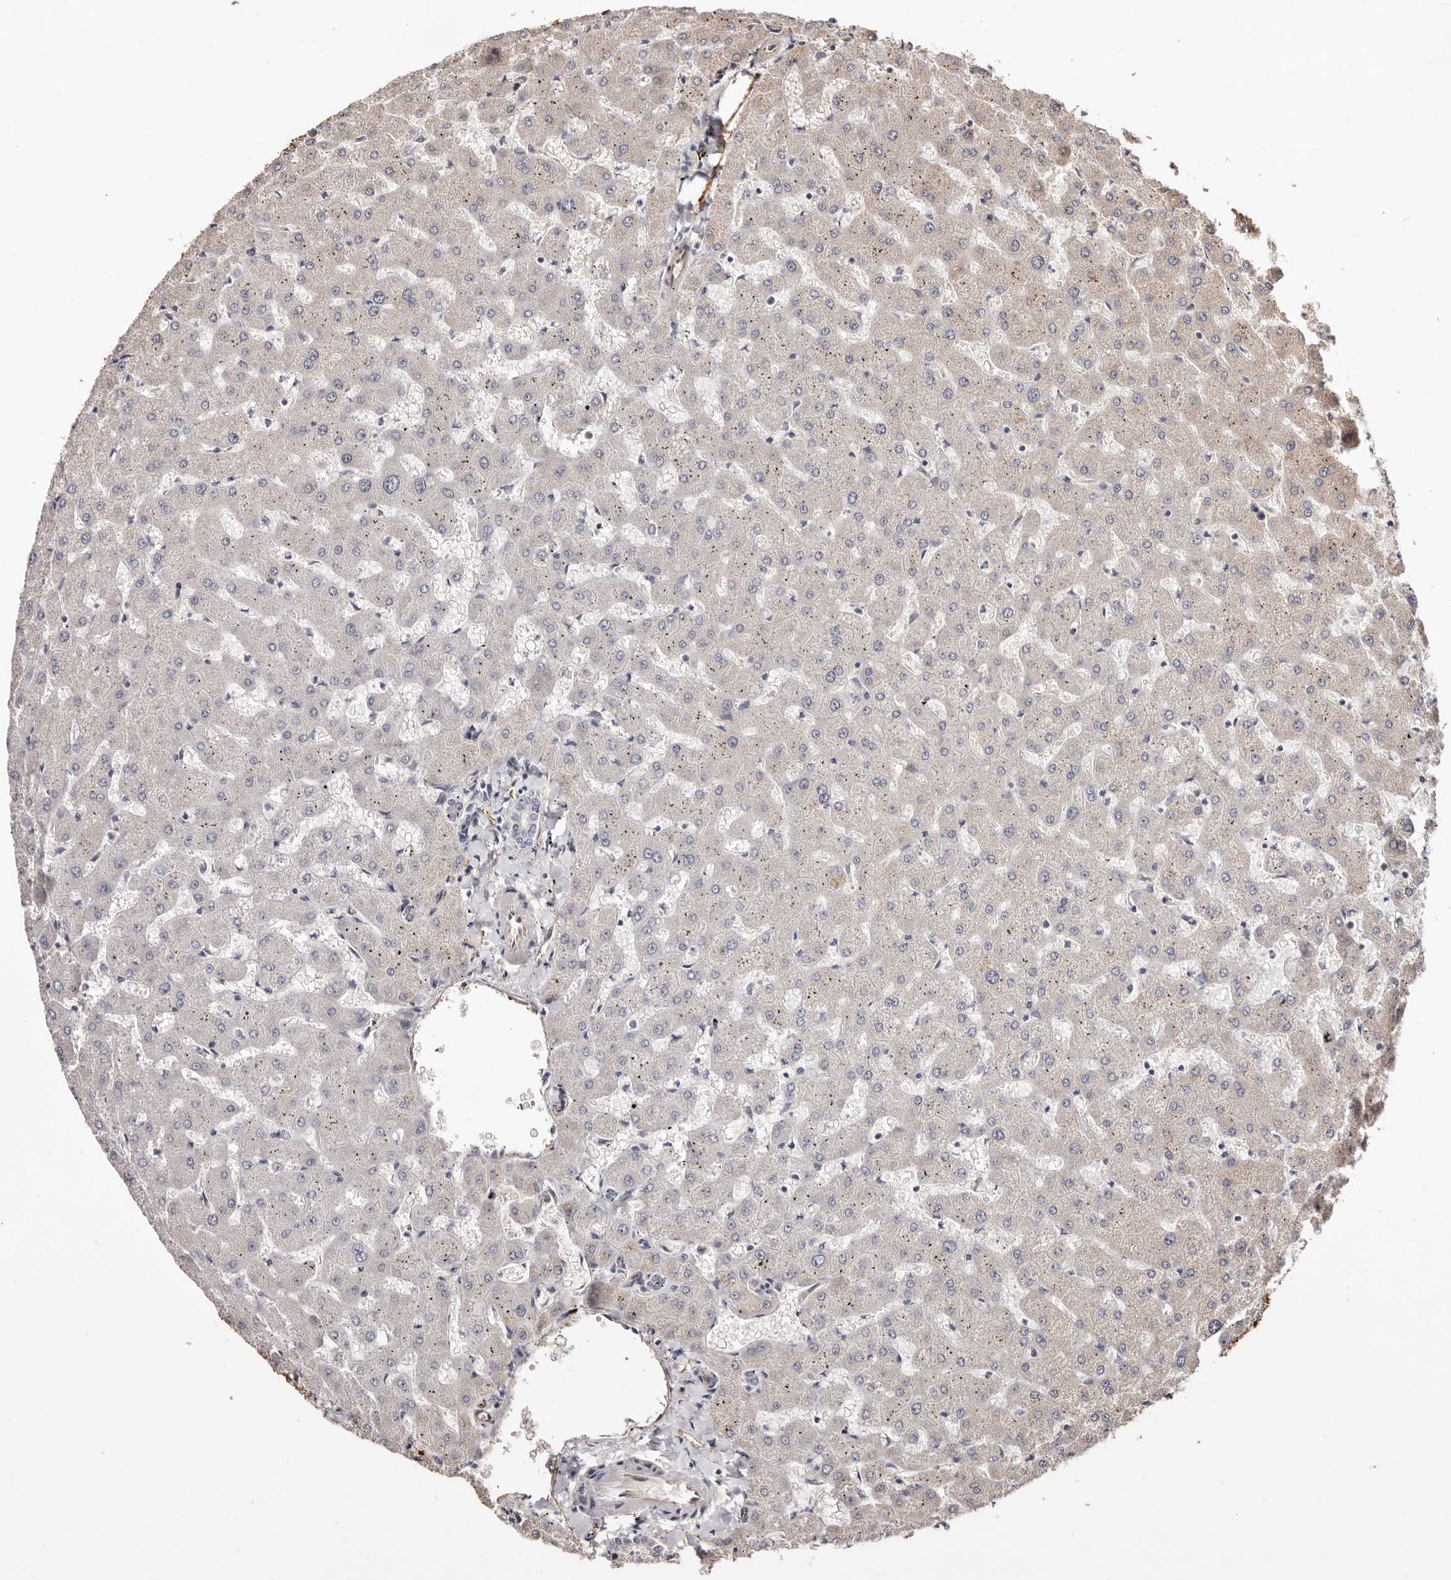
{"staining": {"intensity": "negative", "quantity": "none", "location": "none"}, "tissue": "liver", "cell_type": "Cholangiocytes", "image_type": "normal", "snomed": [{"axis": "morphology", "description": "Normal tissue, NOS"}, {"axis": "topography", "description": "Liver"}], "caption": "The micrograph displays no significant expression in cholangiocytes of liver.", "gene": "TRIP13", "patient": {"sex": "female", "age": 63}}